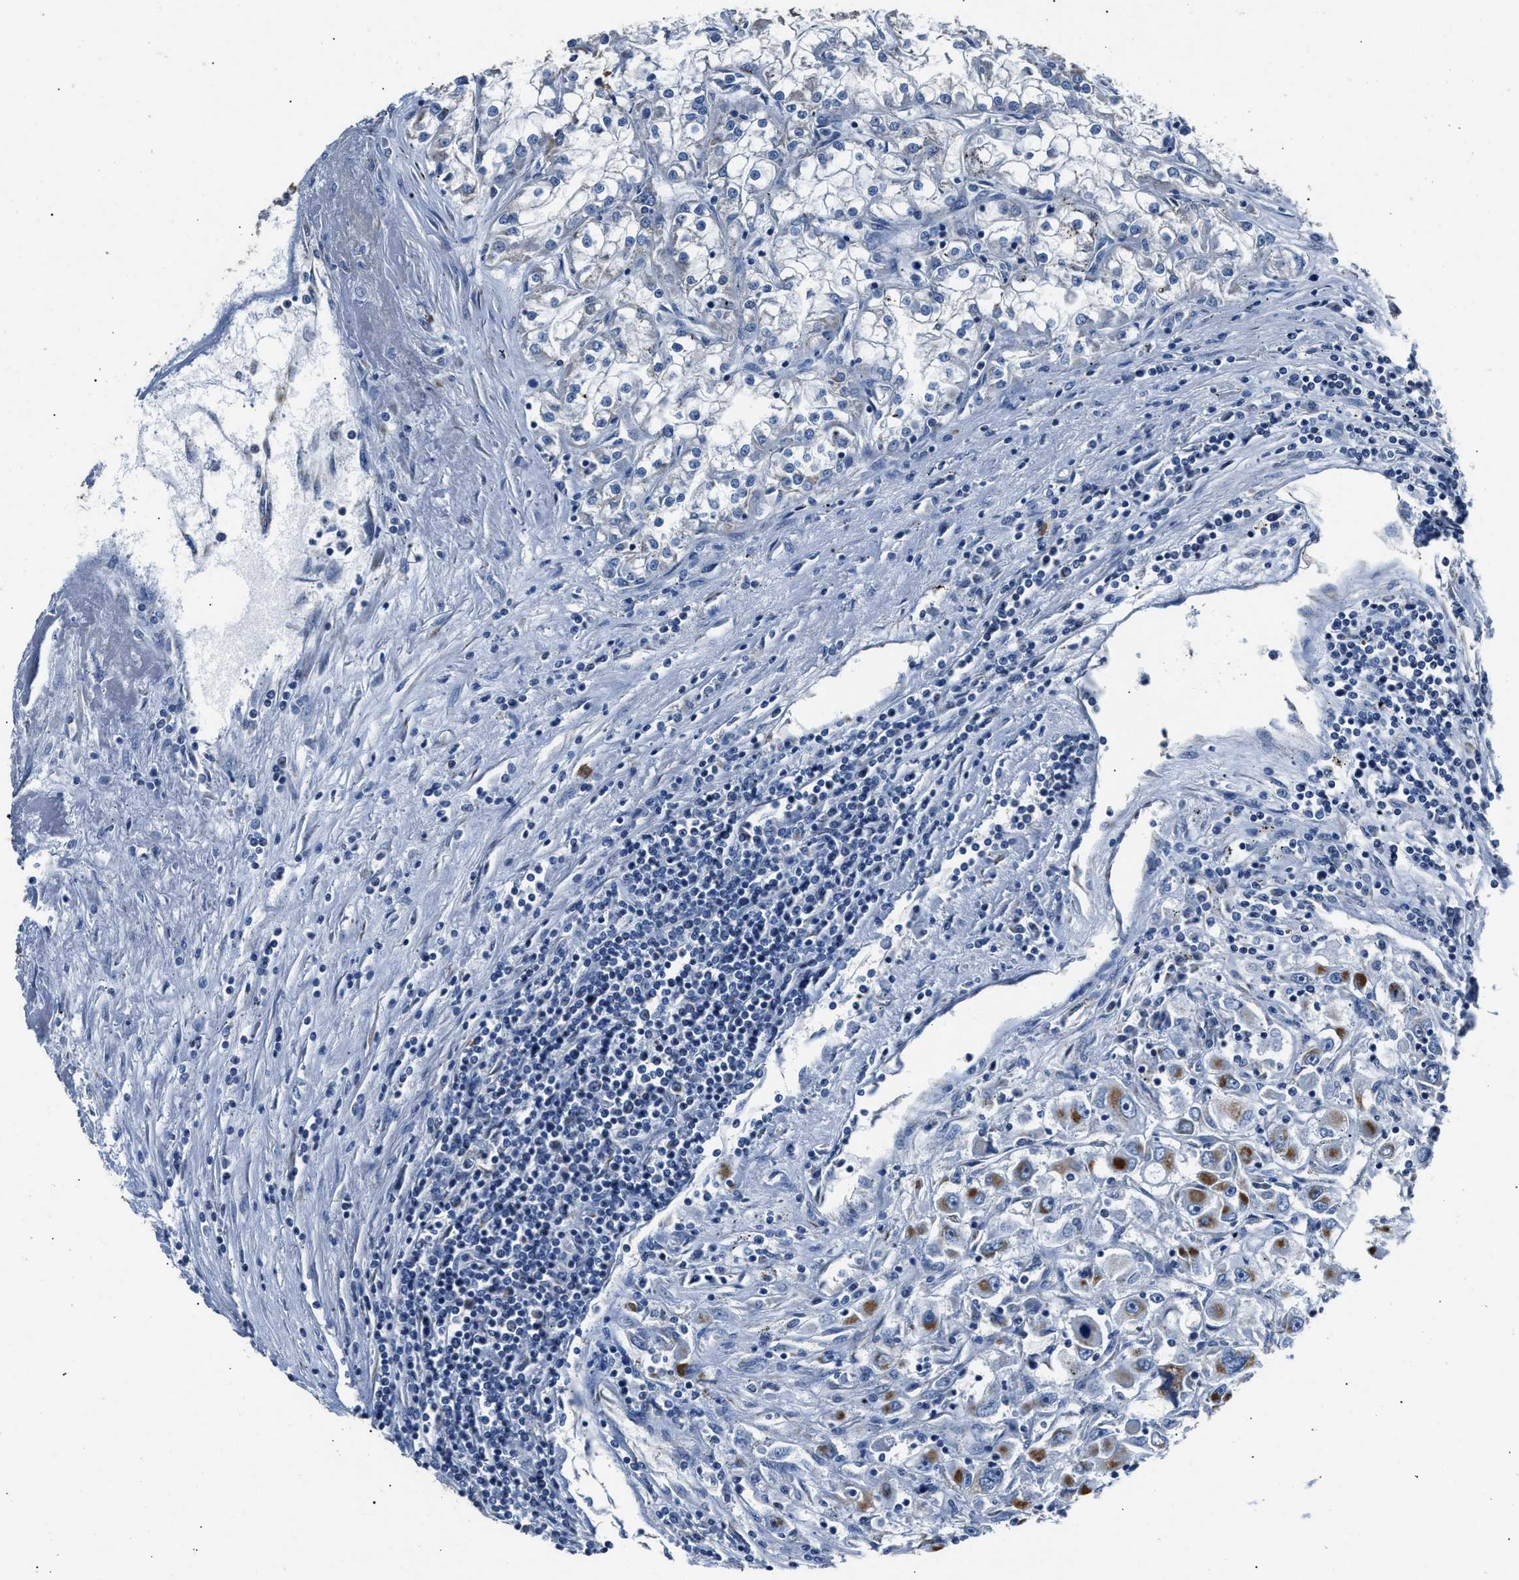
{"staining": {"intensity": "moderate", "quantity": "25%-75%", "location": "cytoplasmic/membranous"}, "tissue": "renal cancer", "cell_type": "Tumor cells", "image_type": "cancer", "snomed": [{"axis": "morphology", "description": "Adenocarcinoma, NOS"}, {"axis": "topography", "description": "Kidney"}], "caption": "Immunohistochemical staining of renal cancer exhibits medium levels of moderate cytoplasmic/membranous staining in about 25%-75% of tumor cells.", "gene": "NSUN5", "patient": {"sex": "female", "age": 52}}